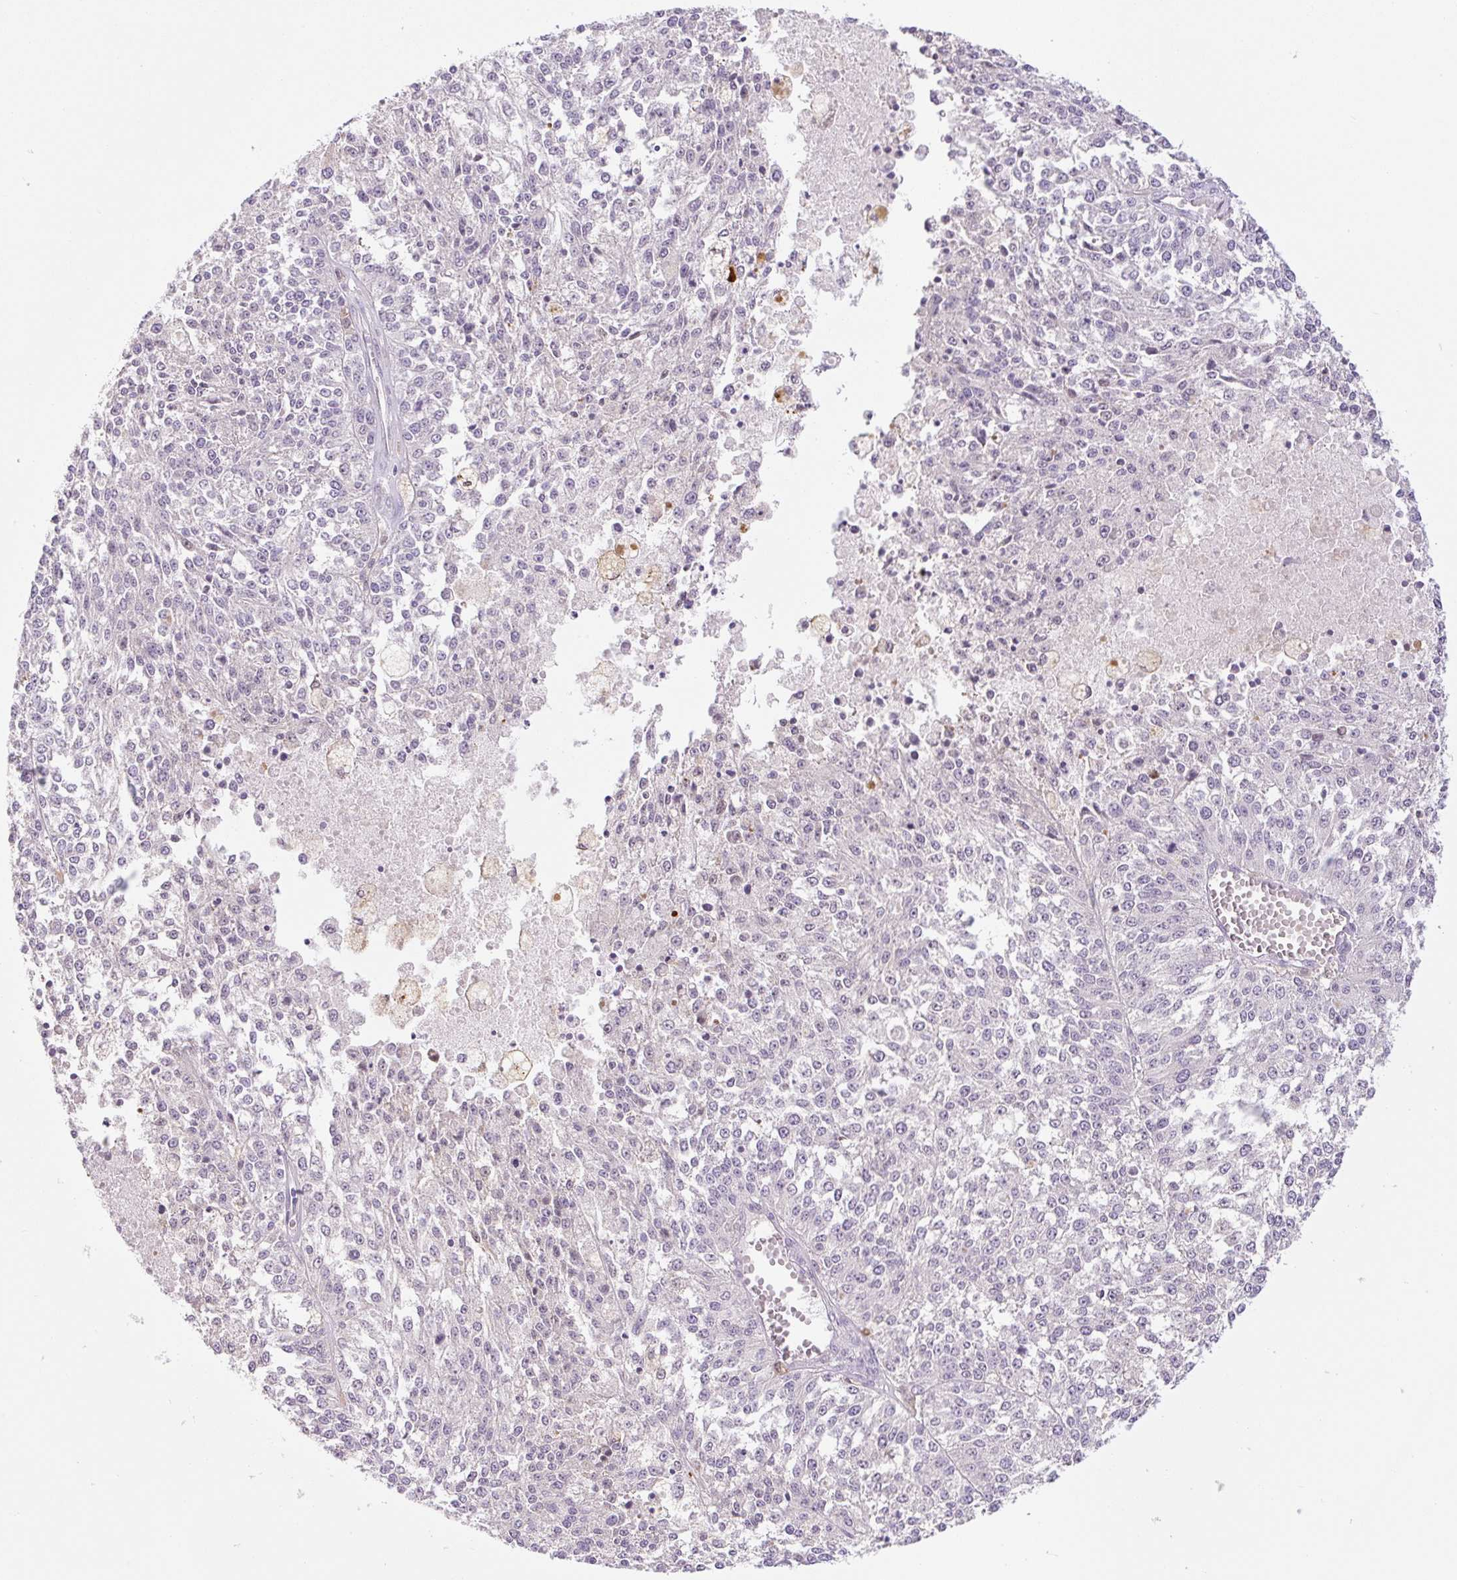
{"staining": {"intensity": "negative", "quantity": "none", "location": "none"}, "tissue": "melanoma", "cell_type": "Tumor cells", "image_type": "cancer", "snomed": [{"axis": "morphology", "description": "Malignant melanoma, NOS"}, {"axis": "topography", "description": "Skin"}], "caption": "IHC micrograph of human melanoma stained for a protein (brown), which exhibits no positivity in tumor cells.", "gene": "SPSB2", "patient": {"sex": "female", "age": 64}}